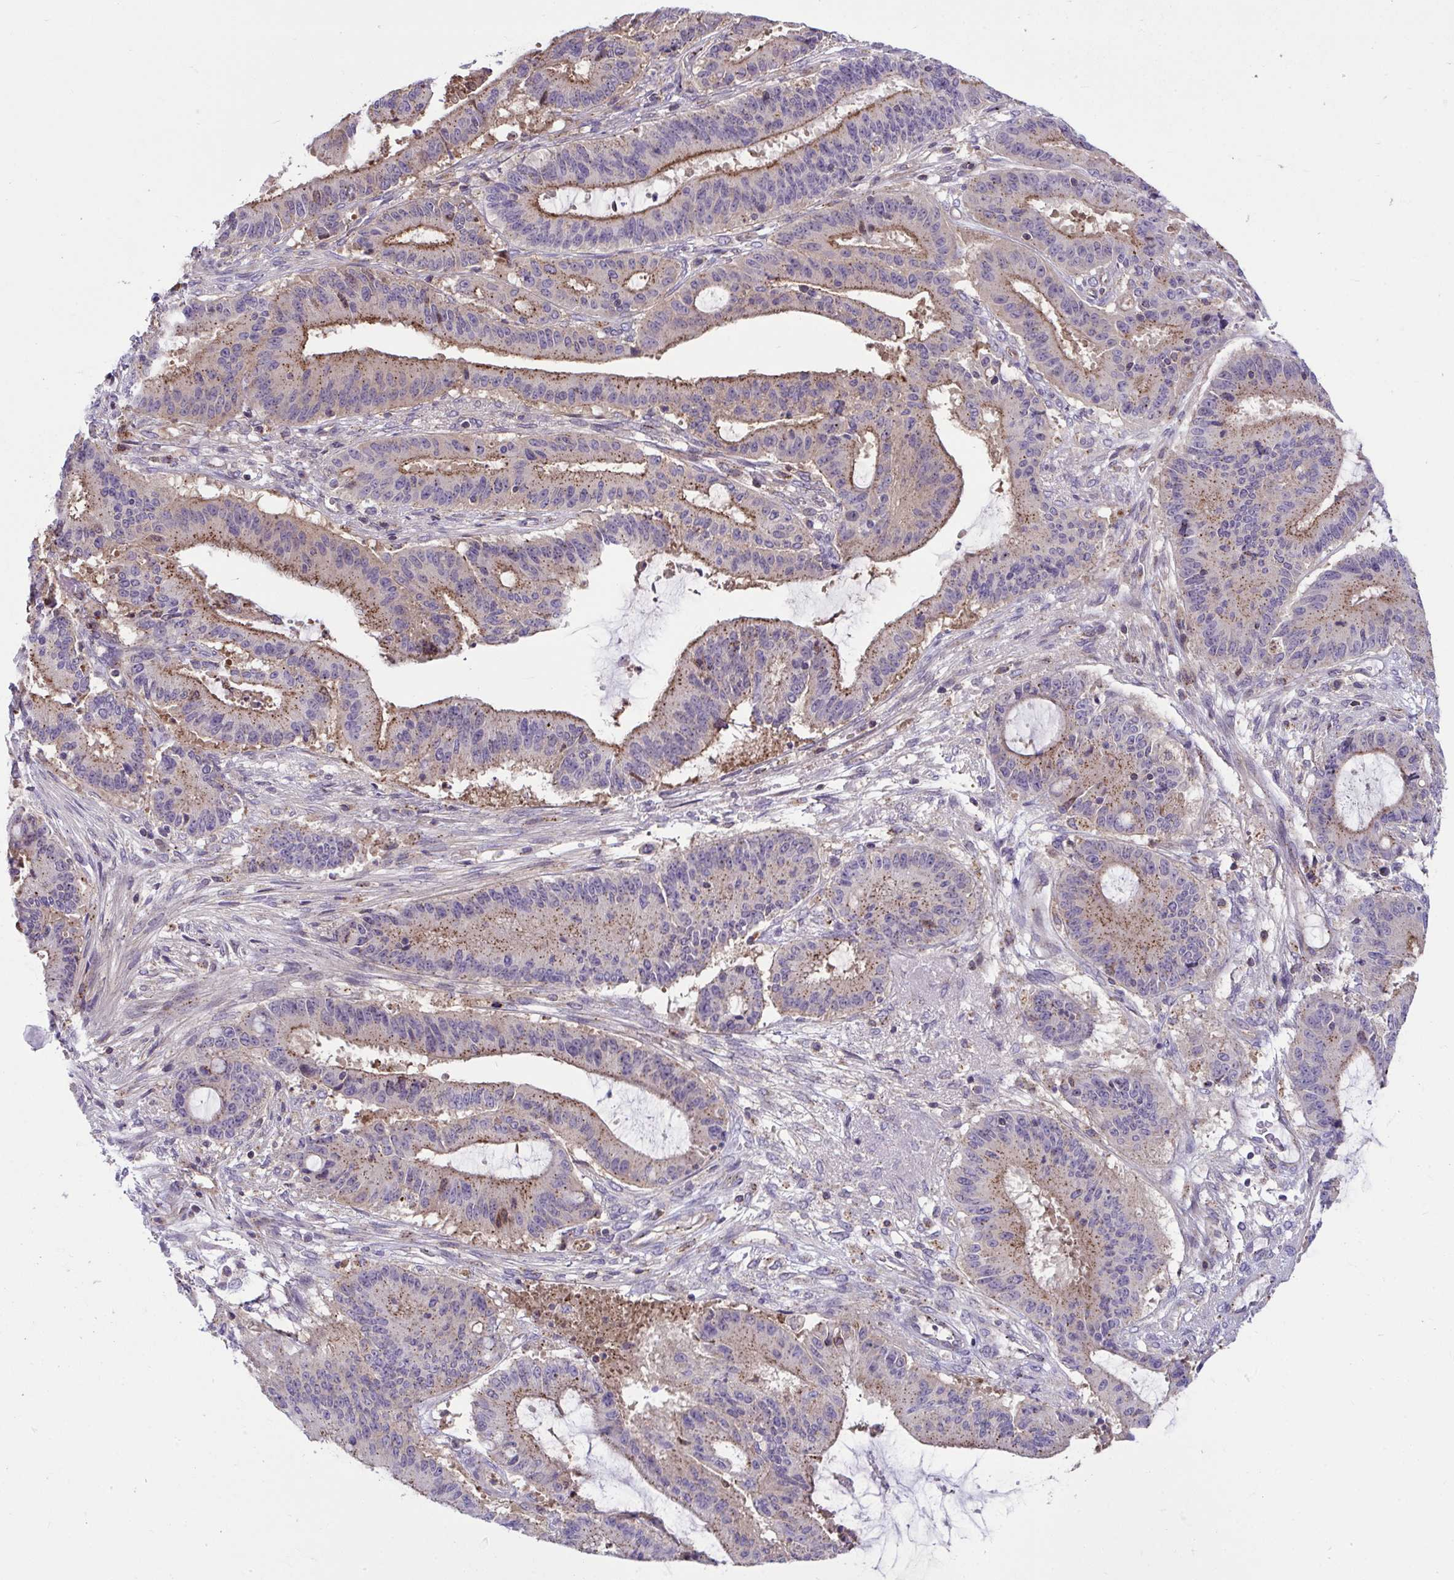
{"staining": {"intensity": "moderate", "quantity": "25%-75%", "location": "cytoplasmic/membranous"}, "tissue": "liver cancer", "cell_type": "Tumor cells", "image_type": "cancer", "snomed": [{"axis": "morphology", "description": "Normal tissue, NOS"}, {"axis": "morphology", "description": "Cholangiocarcinoma"}, {"axis": "topography", "description": "Liver"}, {"axis": "topography", "description": "Peripheral nerve tissue"}], "caption": "Approximately 25%-75% of tumor cells in human liver cancer (cholangiocarcinoma) display moderate cytoplasmic/membranous protein staining as visualized by brown immunohistochemical staining.", "gene": "IST1", "patient": {"sex": "female", "age": 73}}